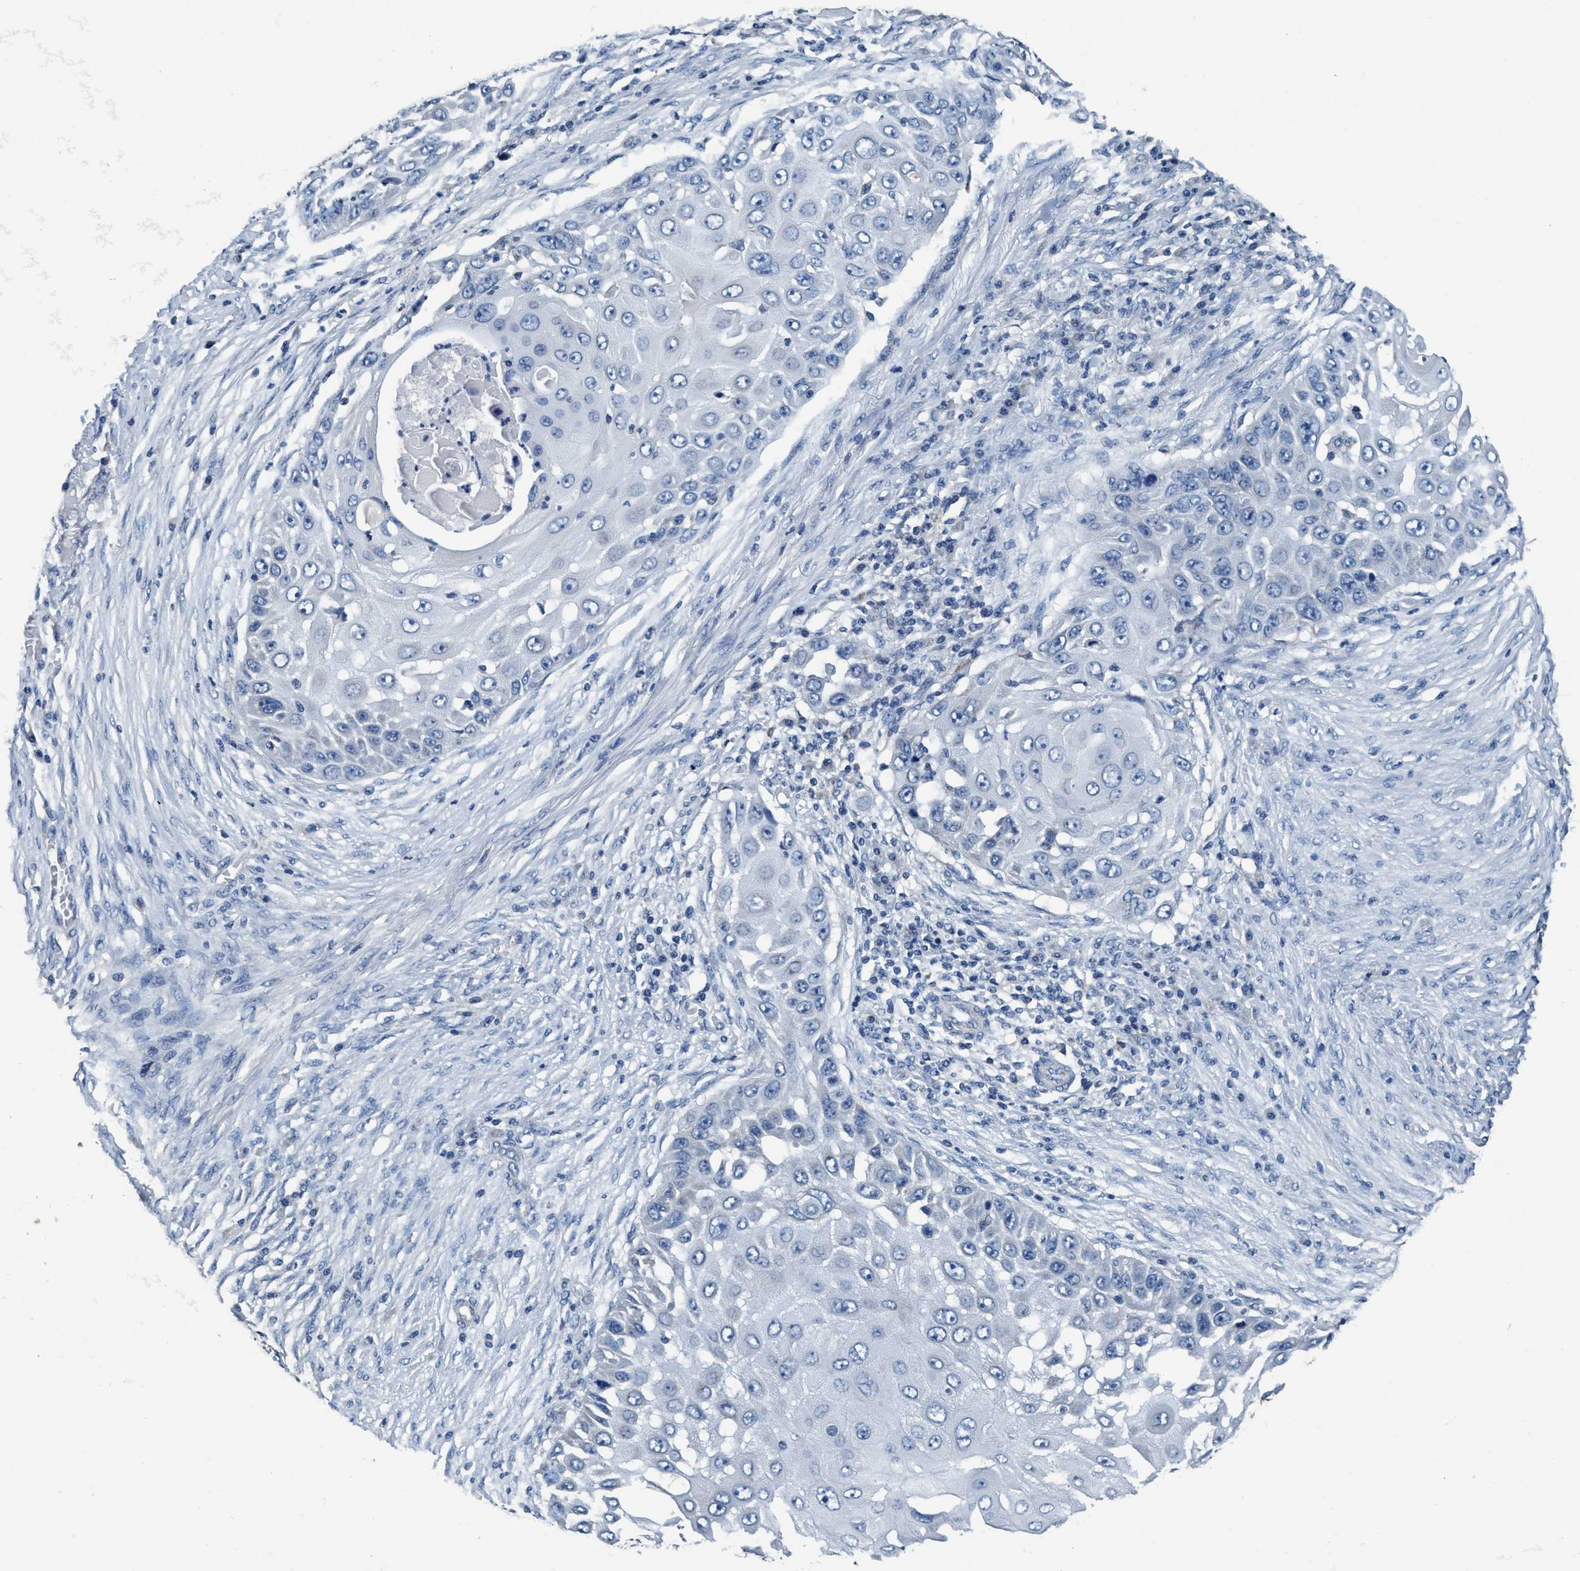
{"staining": {"intensity": "negative", "quantity": "none", "location": "none"}, "tissue": "skin cancer", "cell_type": "Tumor cells", "image_type": "cancer", "snomed": [{"axis": "morphology", "description": "Squamous cell carcinoma, NOS"}, {"axis": "topography", "description": "Skin"}], "caption": "The micrograph shows no significant positivity in tumor cells of skin cancer (squamous cell carcinoma).", "gene": "ANKFN1", "patient": {"sex": "female", "age": 44}}